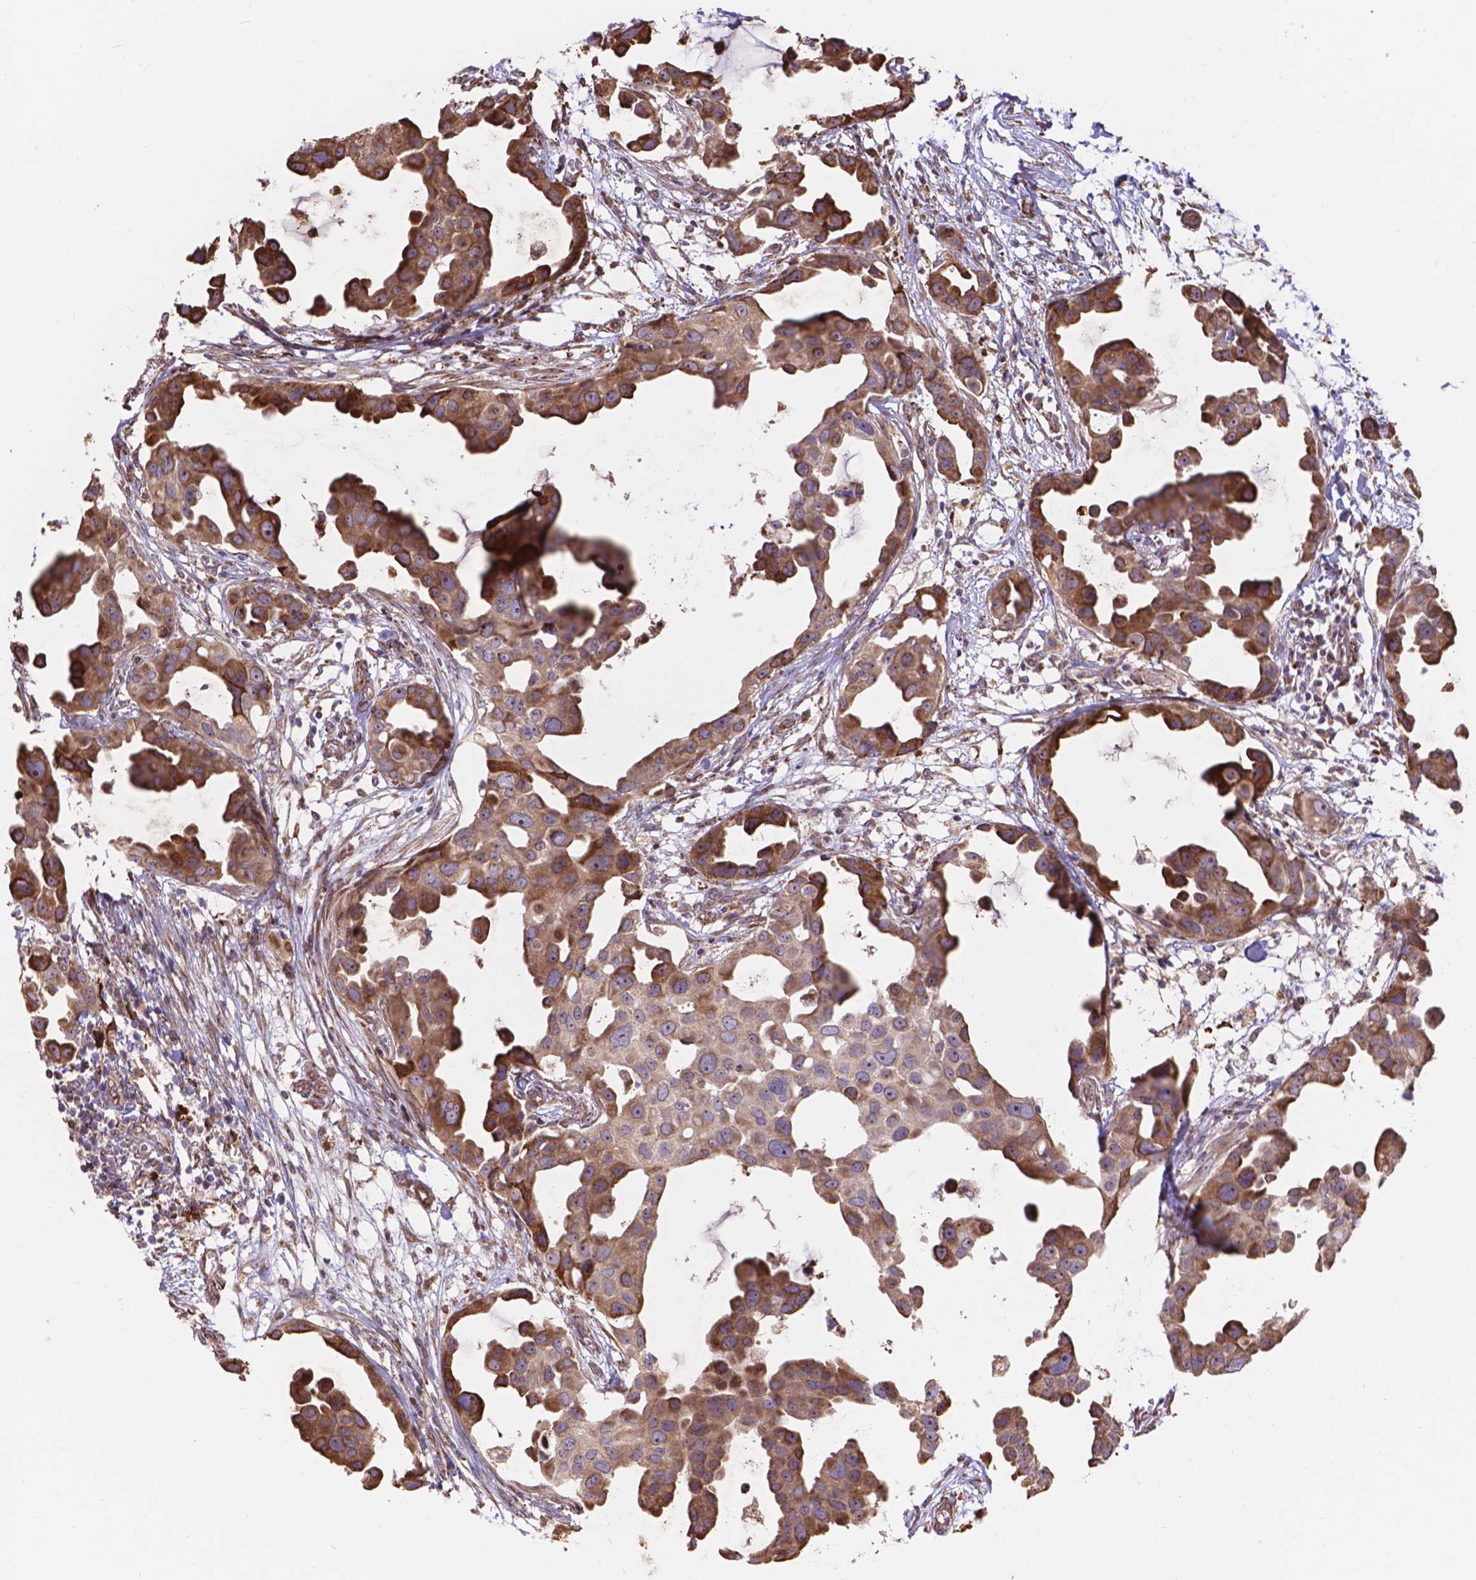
{"staining": {"intensity": "strong", "quantity": ">75%", "location": "cytoplasmic/membranous"}, "tissue": "breast cancer", "cell_type": "Tumor cells", "image_type": "cancer", "snomed": [{"axis": "morphology", "description": "Duct carcinoma"}, {"axis": "topography", "description": "Breast"}], "caption": "Protein expression analysis of breast cancer (invasive ductal carcinoma) demonstrates strong cytoplasmic/membranous staining in approximately >75% of tumor cells.", "gene": "IPO11", "patient": {"sex": "female", "age": 38}}